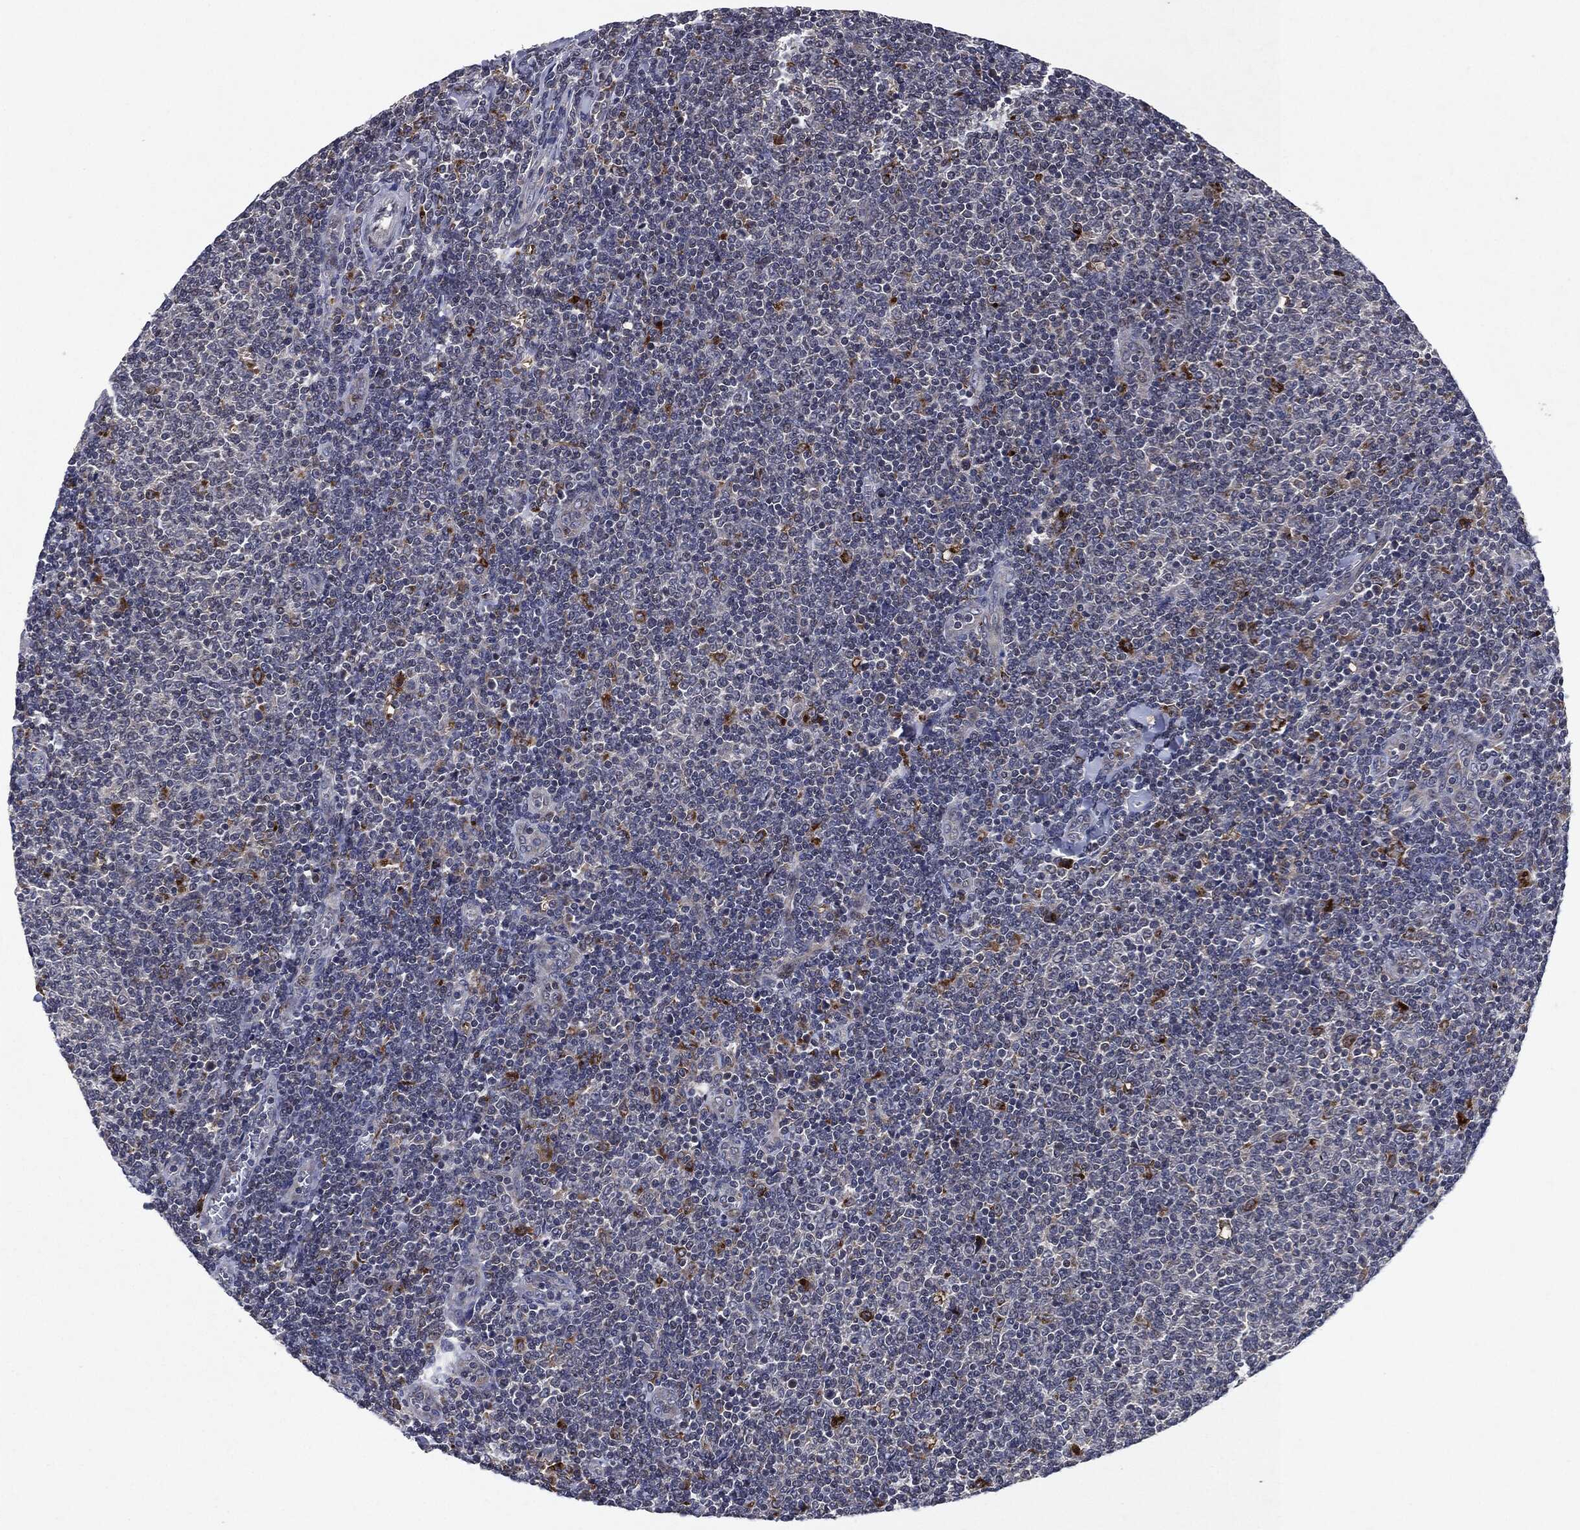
{"staining": {"intensity": "negative", "quantity": "none", "location": "none"}, "tissue": "lymphoma", "cell_type": "Tumor cells", "image_type": "cancer", "snomed": [{"axis": "morphology", "description": "Malignant lymphoma, non-Hodgkin's type, Low grade"}, {"axis": "topography", "description": "Lymph node"}], "caption": "An immunohistochemistry micrograph of lymphoma is shown. There is no staining in tumor cells of lymphoma. (Stains: DAB IHC with hematoxylin counter stain, Microscopy: brightfield microscopy at high magnification).", "gene": "SLC31A2", "patient": {"sex": "male", "age": 52}}